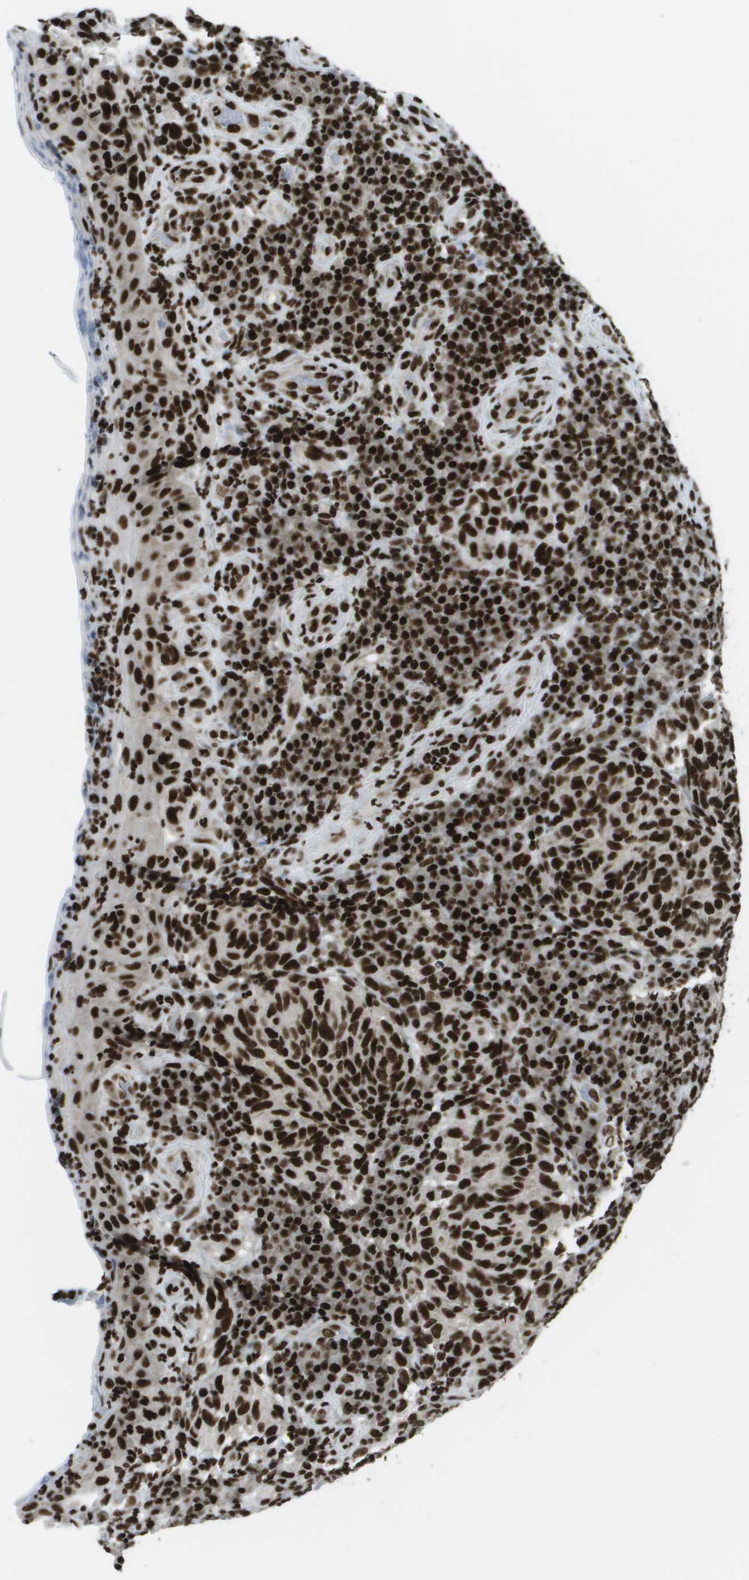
{"staining": {"intensity": "strong", "quantity": ">75%", "location": "nuclear"}, "tissue": "melanoma", "cell_type": "Tumor cells", "image_type": "cancer", "snomed": [{"axis": "morphology", "description": "Malignant melanoma, NOS"}, {"axis": "topography", "description": "Skin"}], "caption": "High-power microscopy captured an immunohistochemistry histopathology image of malignant melanoma, revealing strong nuclear staining in about >75% of tumor cells.", "gene": "GLYR1", "patient": {"sex": "female", "age": 73}}